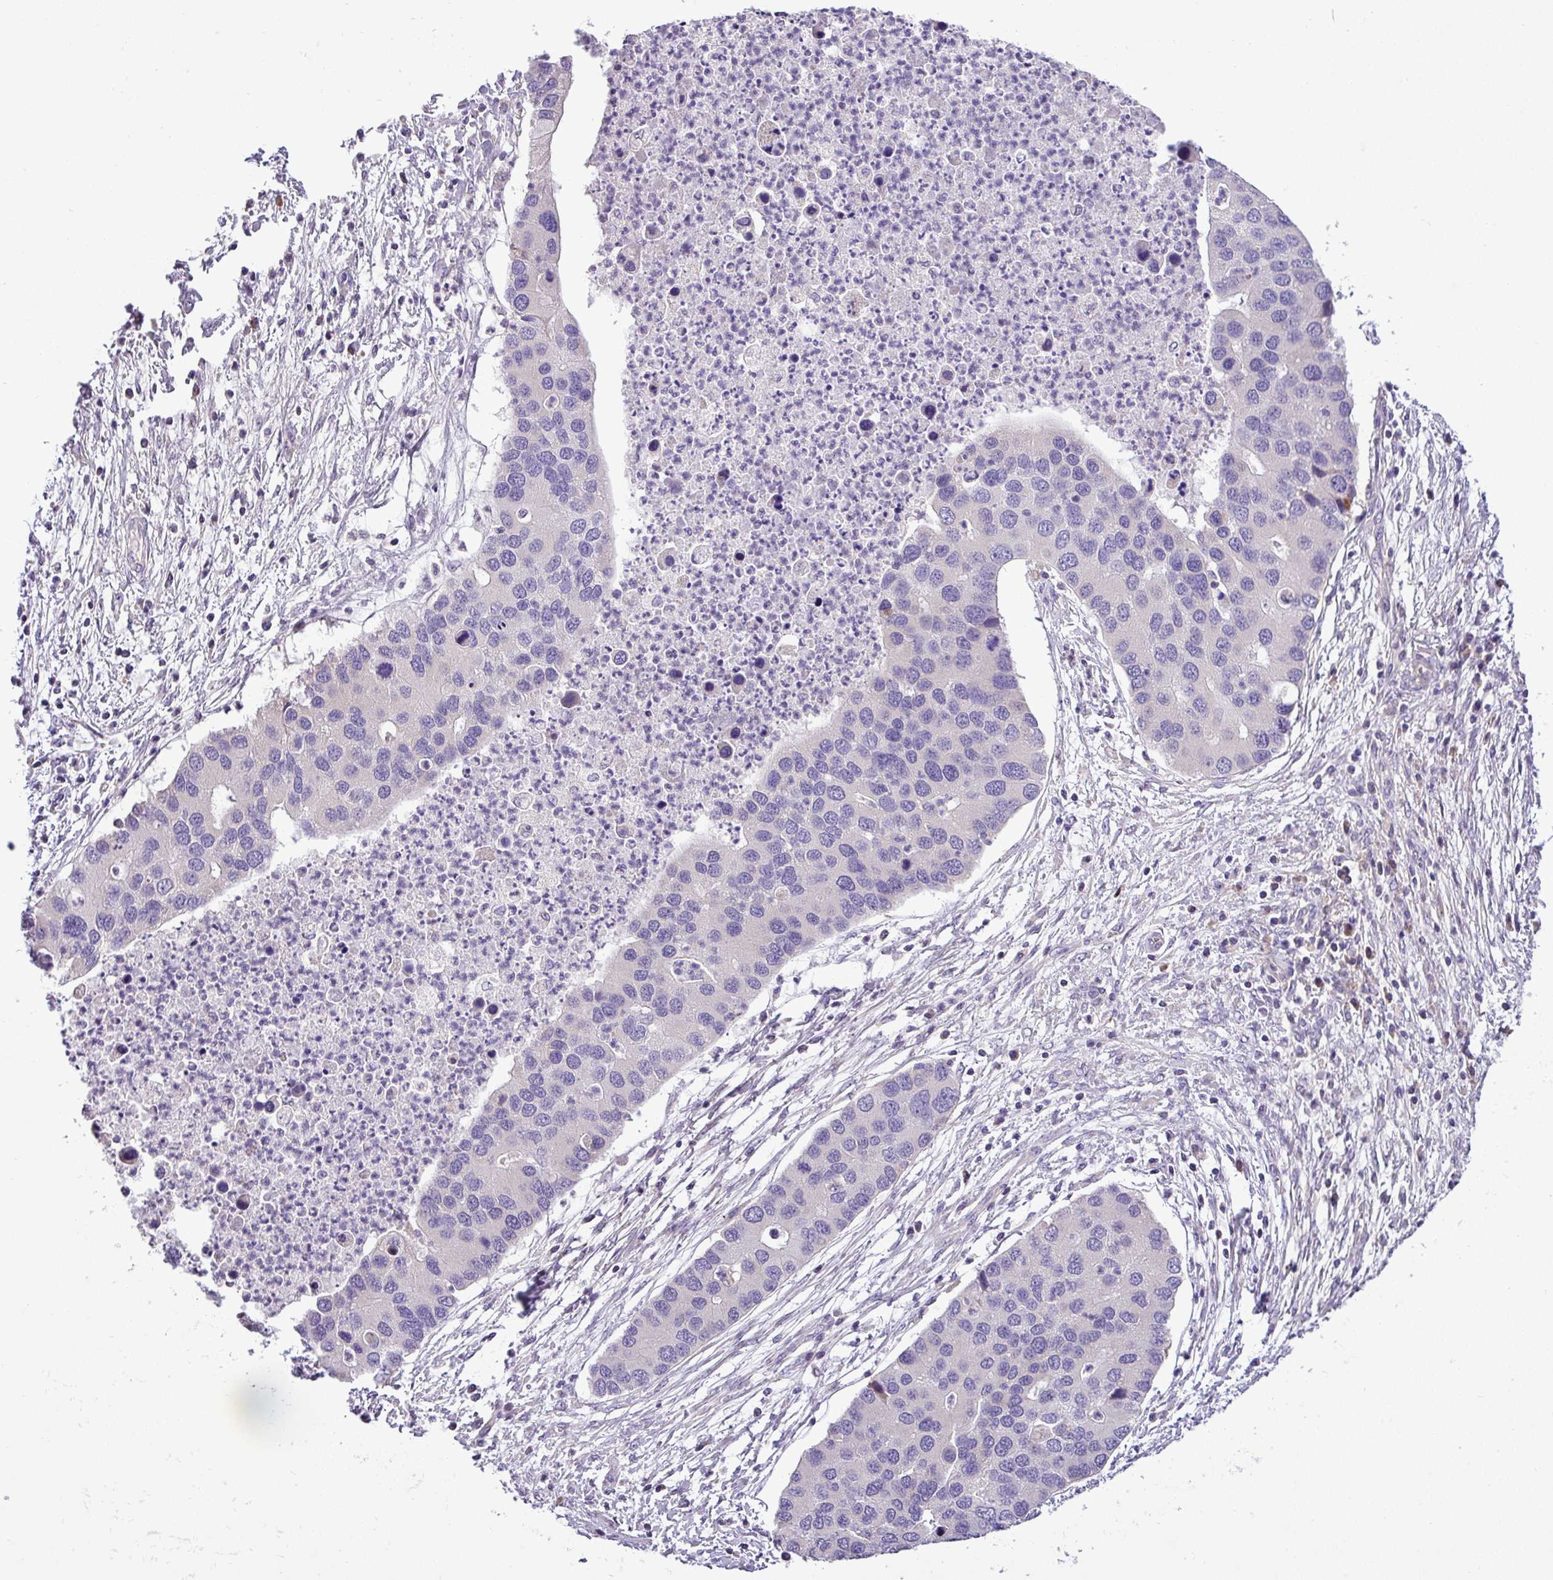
{"staining": {"intensity": "negative", "quantity": "none", "location": "none"}, "tissue": "lung cancer", "cell_type": "Tumor cells", "image_type": "cancer", "snomed": [{"axis": "morphology", "description": "Aneuploidy"}, {"axis": "morphology", "description": "Adenocarcinoma, NOS"}, {"axis": "topography", "description": "Lymph node"}, {"axis": "topography", "description": "Lung"}], "caption": "High power microscopy image of an immunohistochemistry photomicrograph of adenocarcinoma (lung), revealing no significant staining in tumor cells. Nuclei are stained in blue.", "gene": "FAM183A", "patient": {"sex": "female", "age": 74}}